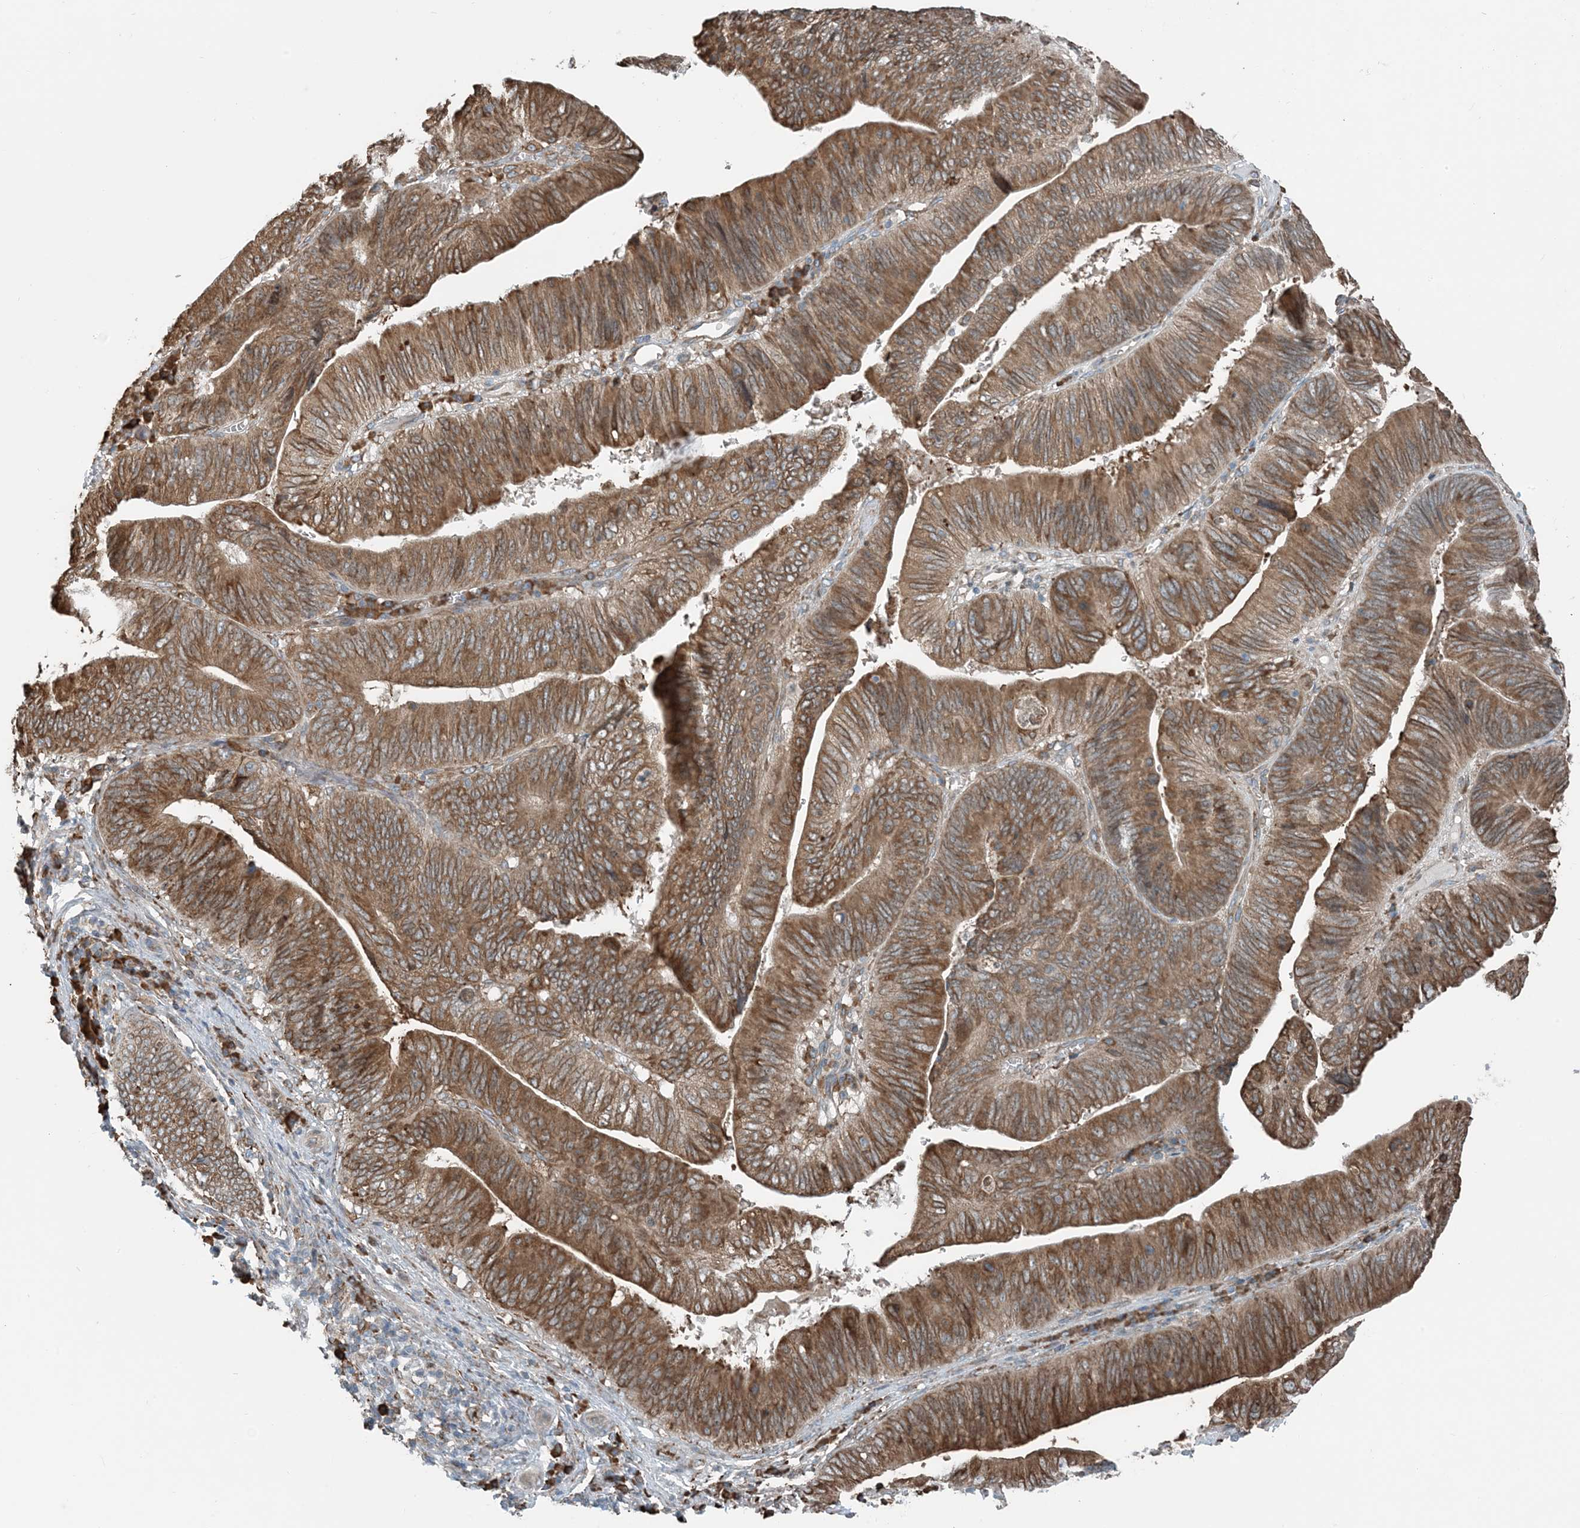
{"staining": {"intensity": "strong", "quantity": ">75%", "location": "cytoplasmic/membranous"}, "tissue": "pancreatic cancer", "cell_type": "Tumor cells", "image_type": "cancer", "snomed": [{"axis": "morphology", "description": "Adenocarcinoma, NOS"}, {"axis": "topography", "description": "Pancreas"}], "caption": "Immunohistochemical staining of pancreatic adenocarcinoma displays high levels of strong cytoplasmic/membranous protein staining in about >75% of tumor cells. (Brightfield microscopy of DAB IHC at high magnification).", "gene": "CERKL", "patient": {"sex": "male", "age": 63}}